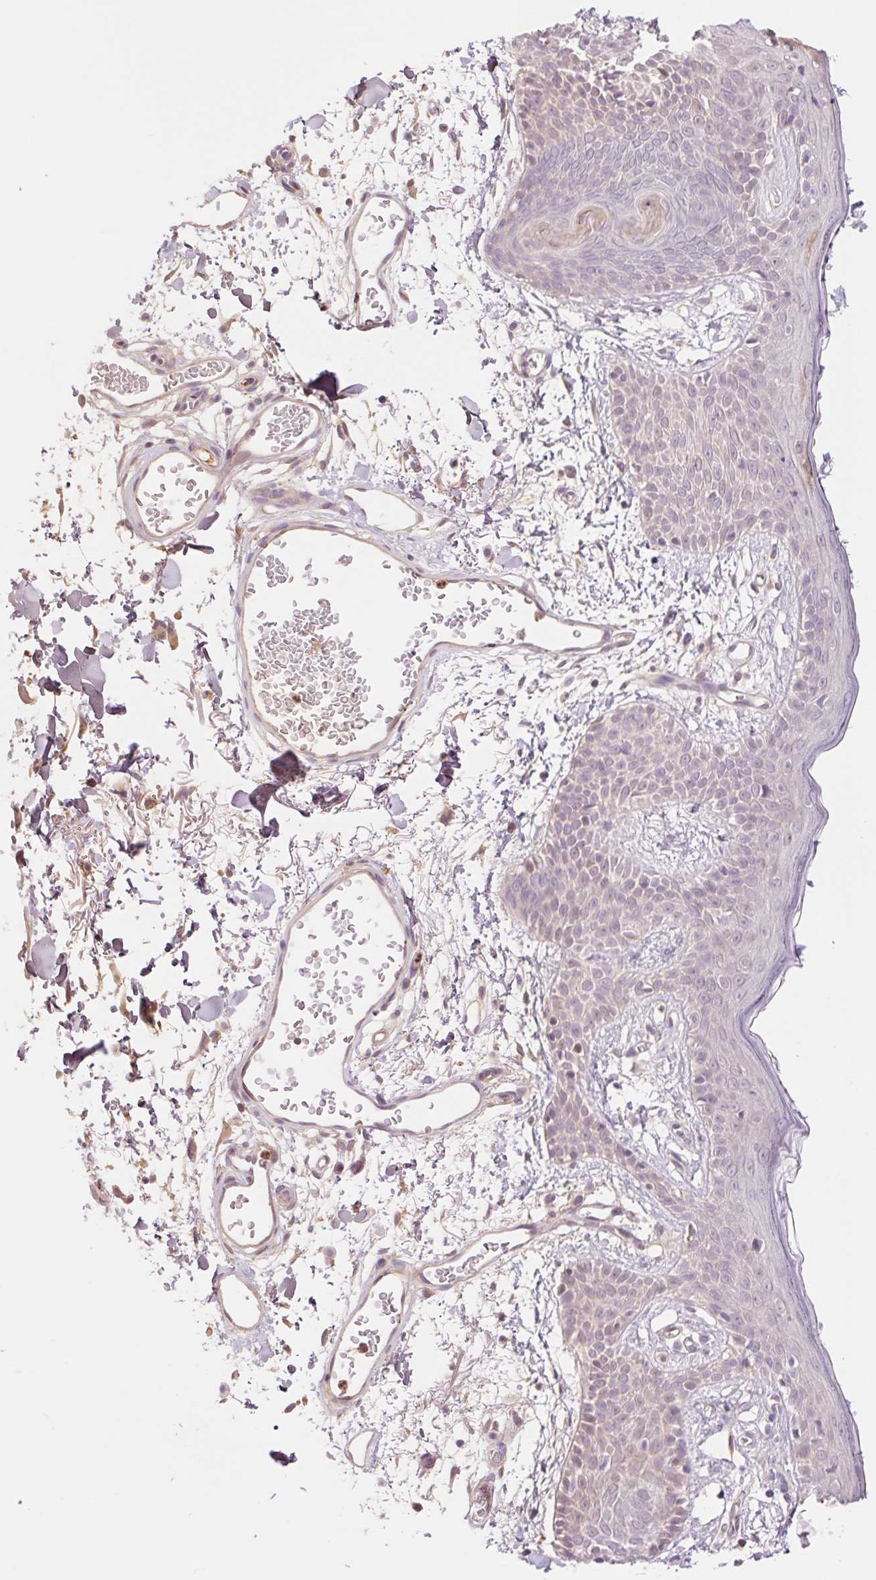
{"staining": {"intensity": "weak", "quantity": ">75%", "location": "cytoplasmic/membranous"}, "tissue": "skin", "cell_type": "Fibroblasts", "image_type": "normal", "snomed": [{"axis": "morphology", "description": "Normal tissue, NOS"}, {"axis": "topography", "description": "Skin"}], "caption": "This image demonstrates immunohistochemistry (IHC) staining of normal human skin, with low weak cytoplasmic/membranous staining in approximately >75% of fibroblasts.", "gene": "HEBP1", "patient": {"sex": "male", "age": 79}}